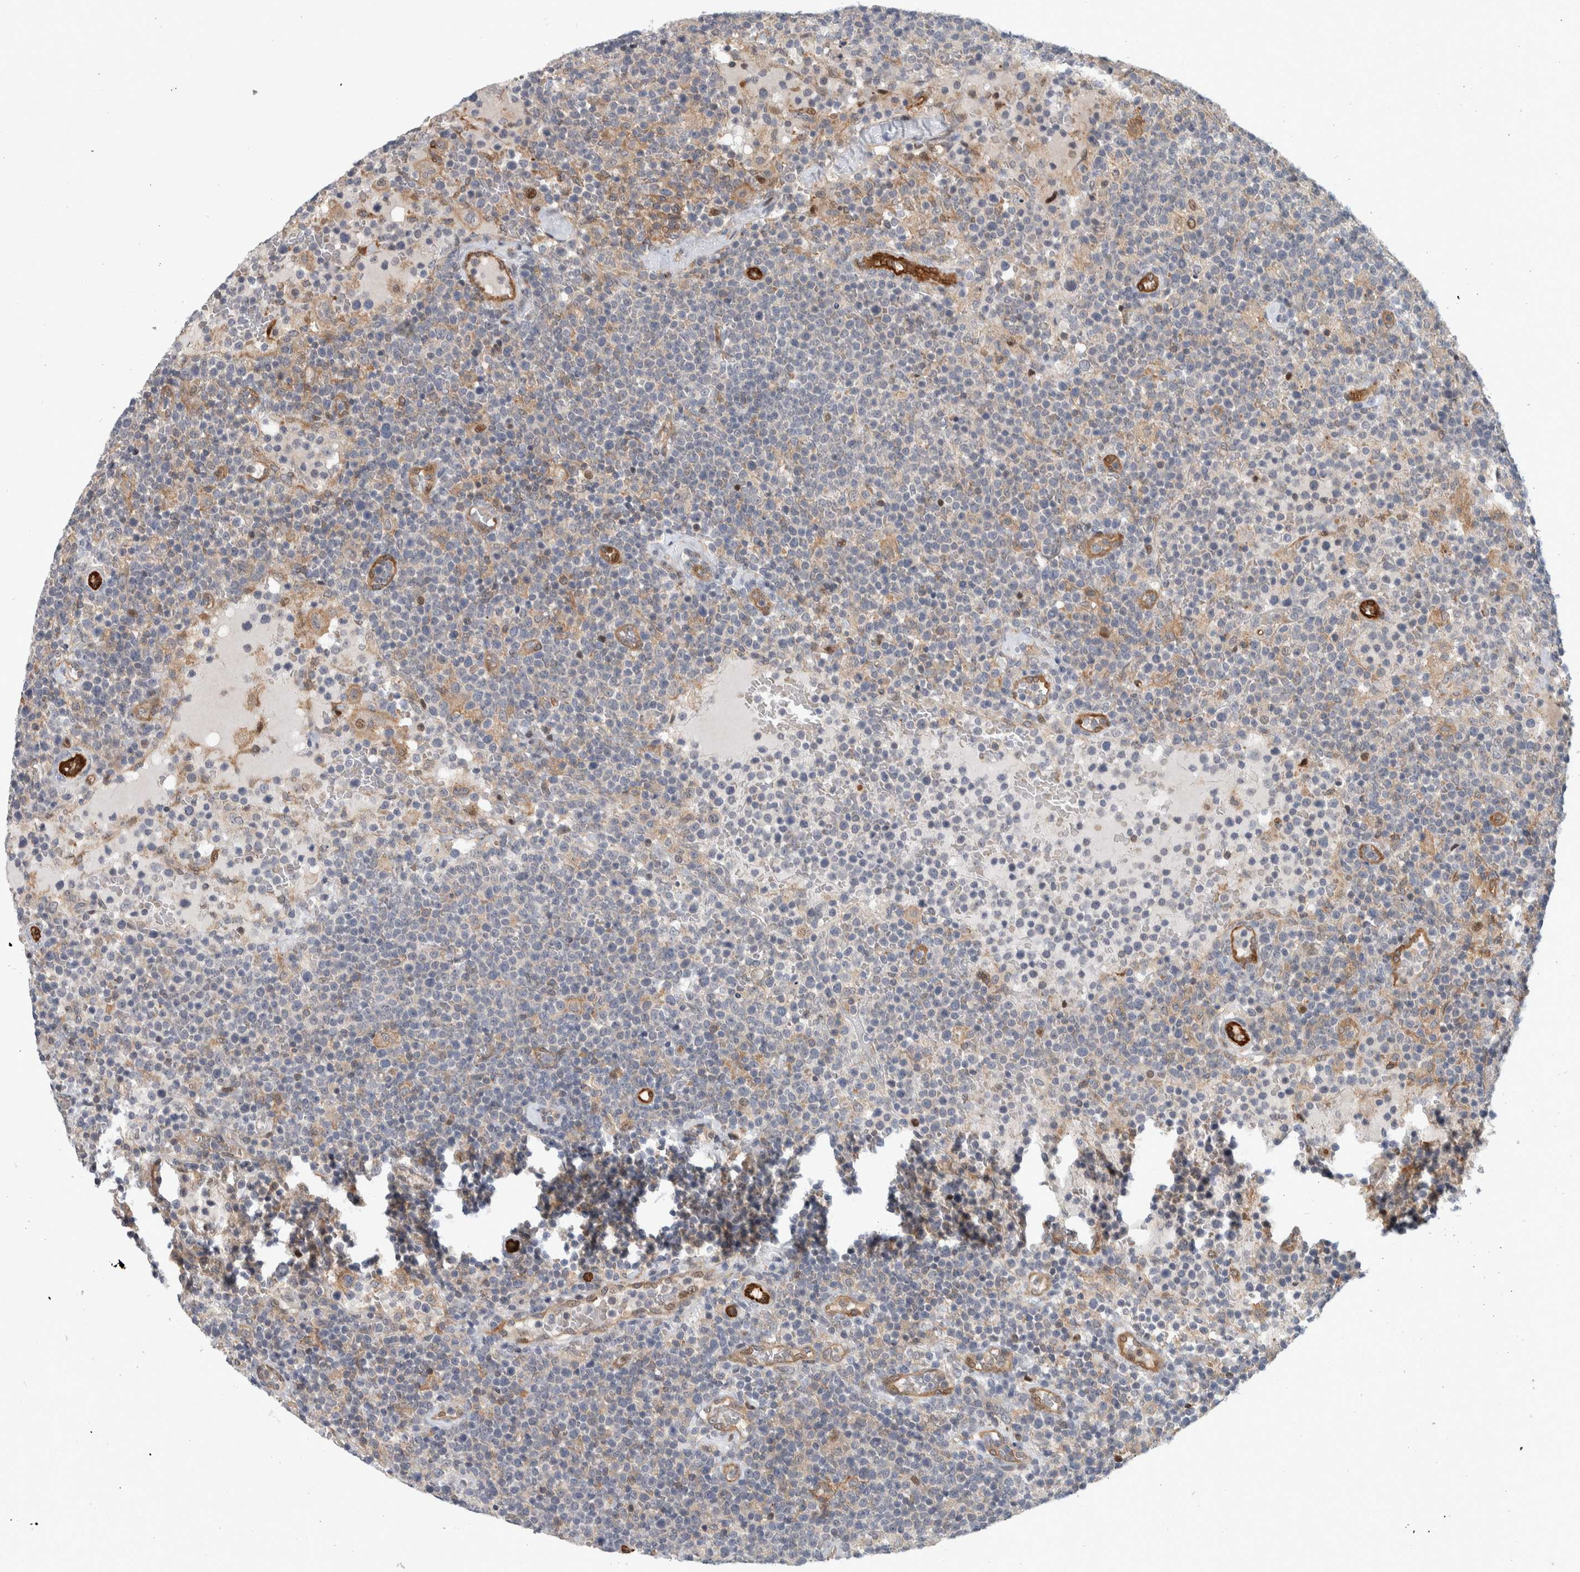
{"staining": {"intensity": "negative", "quantity": "none", "location": "none"}, "tissue": "lymphoma", "cell_type": "Tumor cells", "image_type": "cancer", "snomed": [{"axis": "morphology", "description": "Malignant lymphoma, non-Hodgkin's type, High grade"}, {"axis": "topography", "description": "Lymph node"}], "caption": "The IHC image has no significant positivity in tumor cells of lymphoma tissue. (Immunohistochemistry, brightfield microscopy, high magnification).", "gene": "MSL1", "patient": {"sex": "male", "age": 61}}